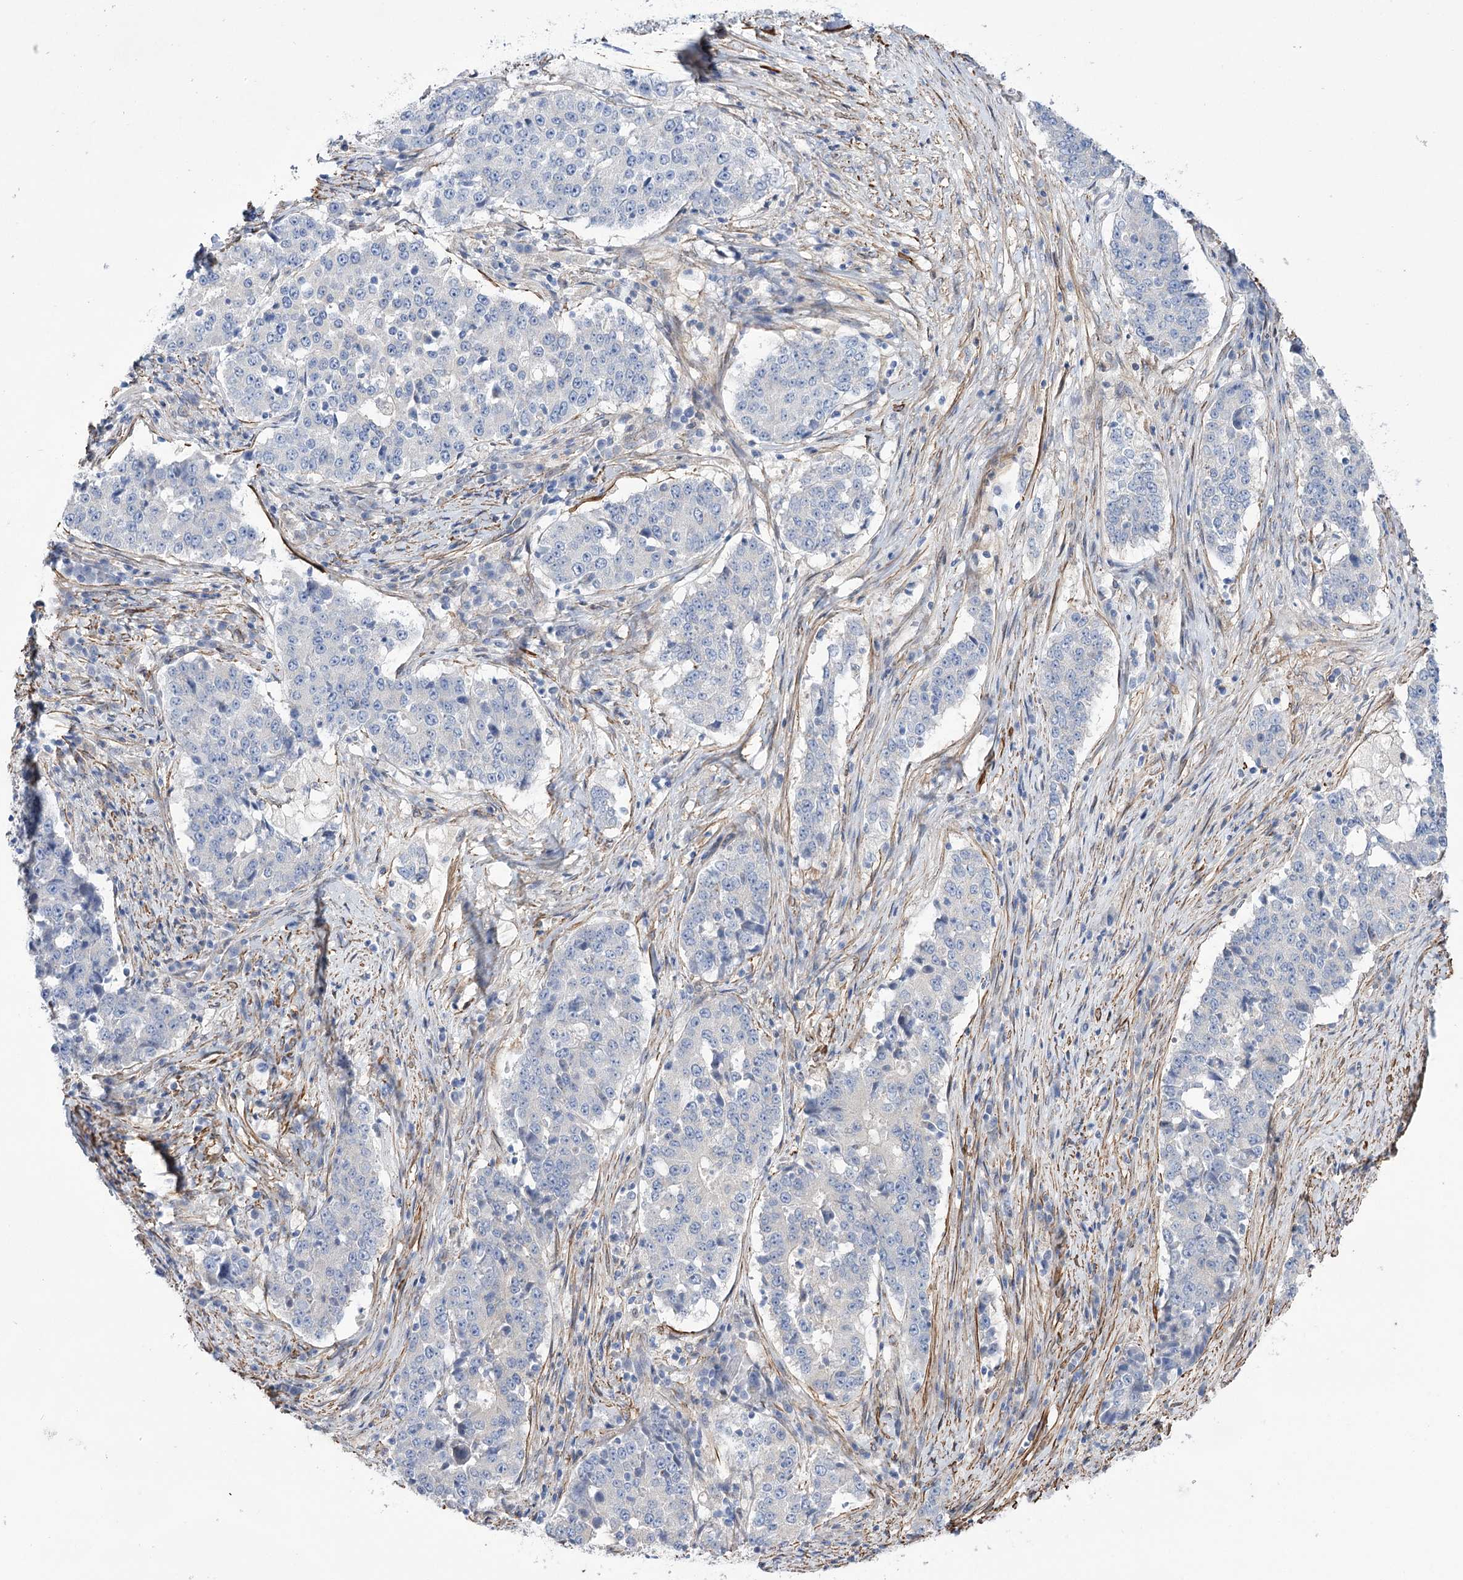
{"staining": {"intensity": "negative", "quantity": "none", "location": "none"}, "tissue": "stomach cancer", "cell_type": "Tumor cells", "image_type": "cancer", "snomed": [{"axis": "morphology", "description": "Adenocarcinoma, NOS"}, {"axis": "topography", "description": "Stomach"}], "caption": "Immunohistochemistry (IHC) photomicrograph of neoplastic tissue: human stomach cancer (adenocarcinoma) stained with DAB demonstrates no significant protein positivity in tumor cells.", "gene": "WASHC3", "patient": {"sex": "male", "age": 59}}